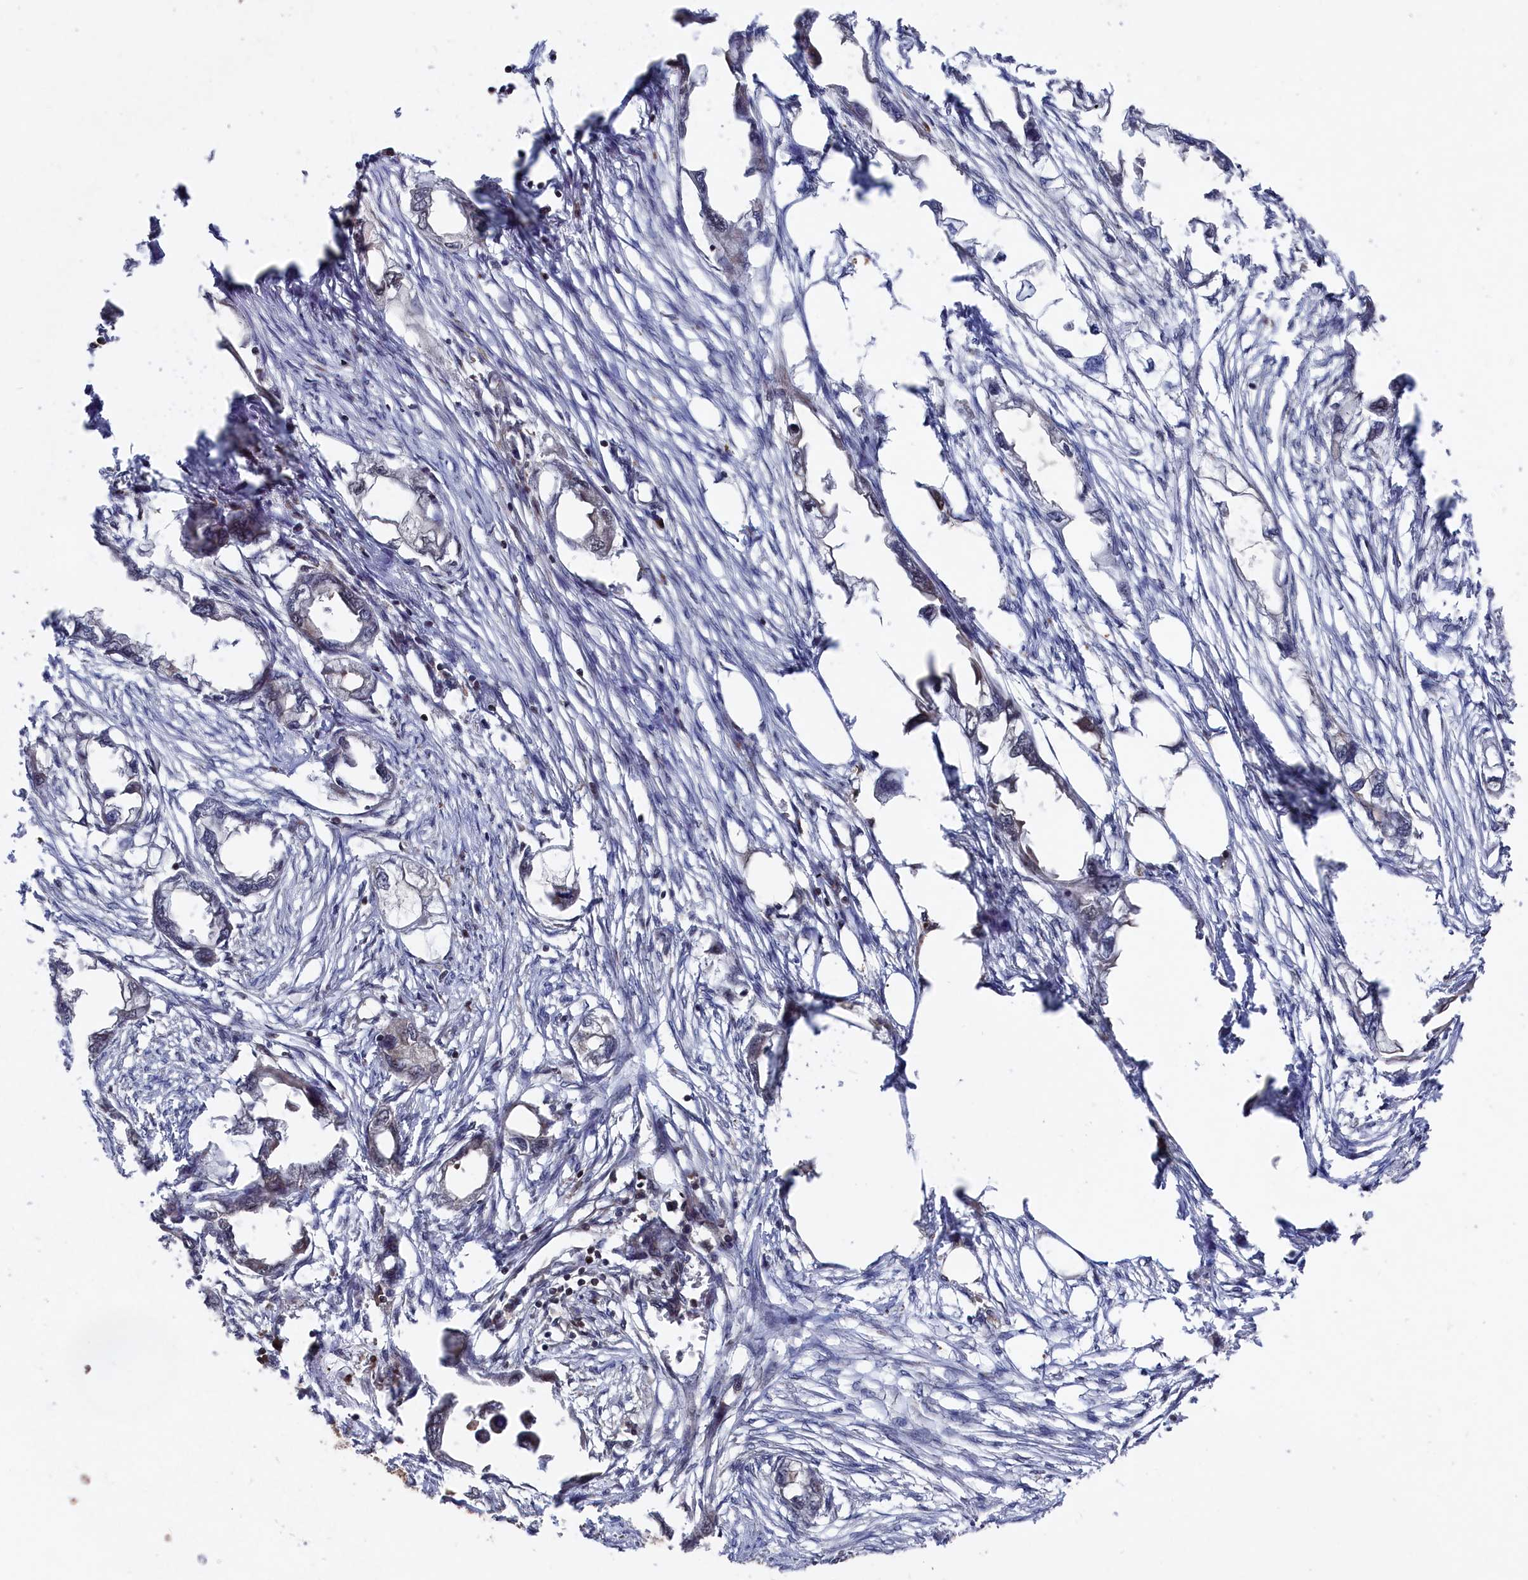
{"staining": {"intensity": "weak", "quantity": "<25%", "location": "nuclear"}, "tissue": "endometrial cancer", "cell_type": "Tumor cells", "image_type": "cancer", "snomed": [{"axis": "morphology", "description": "Adenocarcinoma, NOS"}, {"axis": "morphology", "description": "Adenocarcinoma, metastatic, NOS"}, {"axis": "topography", "description": "Adipose tissue"}, {"axis": "topography", "description": "Endometrium"}], "caption": "The immunohistochemistry photomicrograph has no significant staining in tumor cells of endometrial cancer tissue.", "gene": "TMC5", "patient": {"sex": "female", "age": 67}}